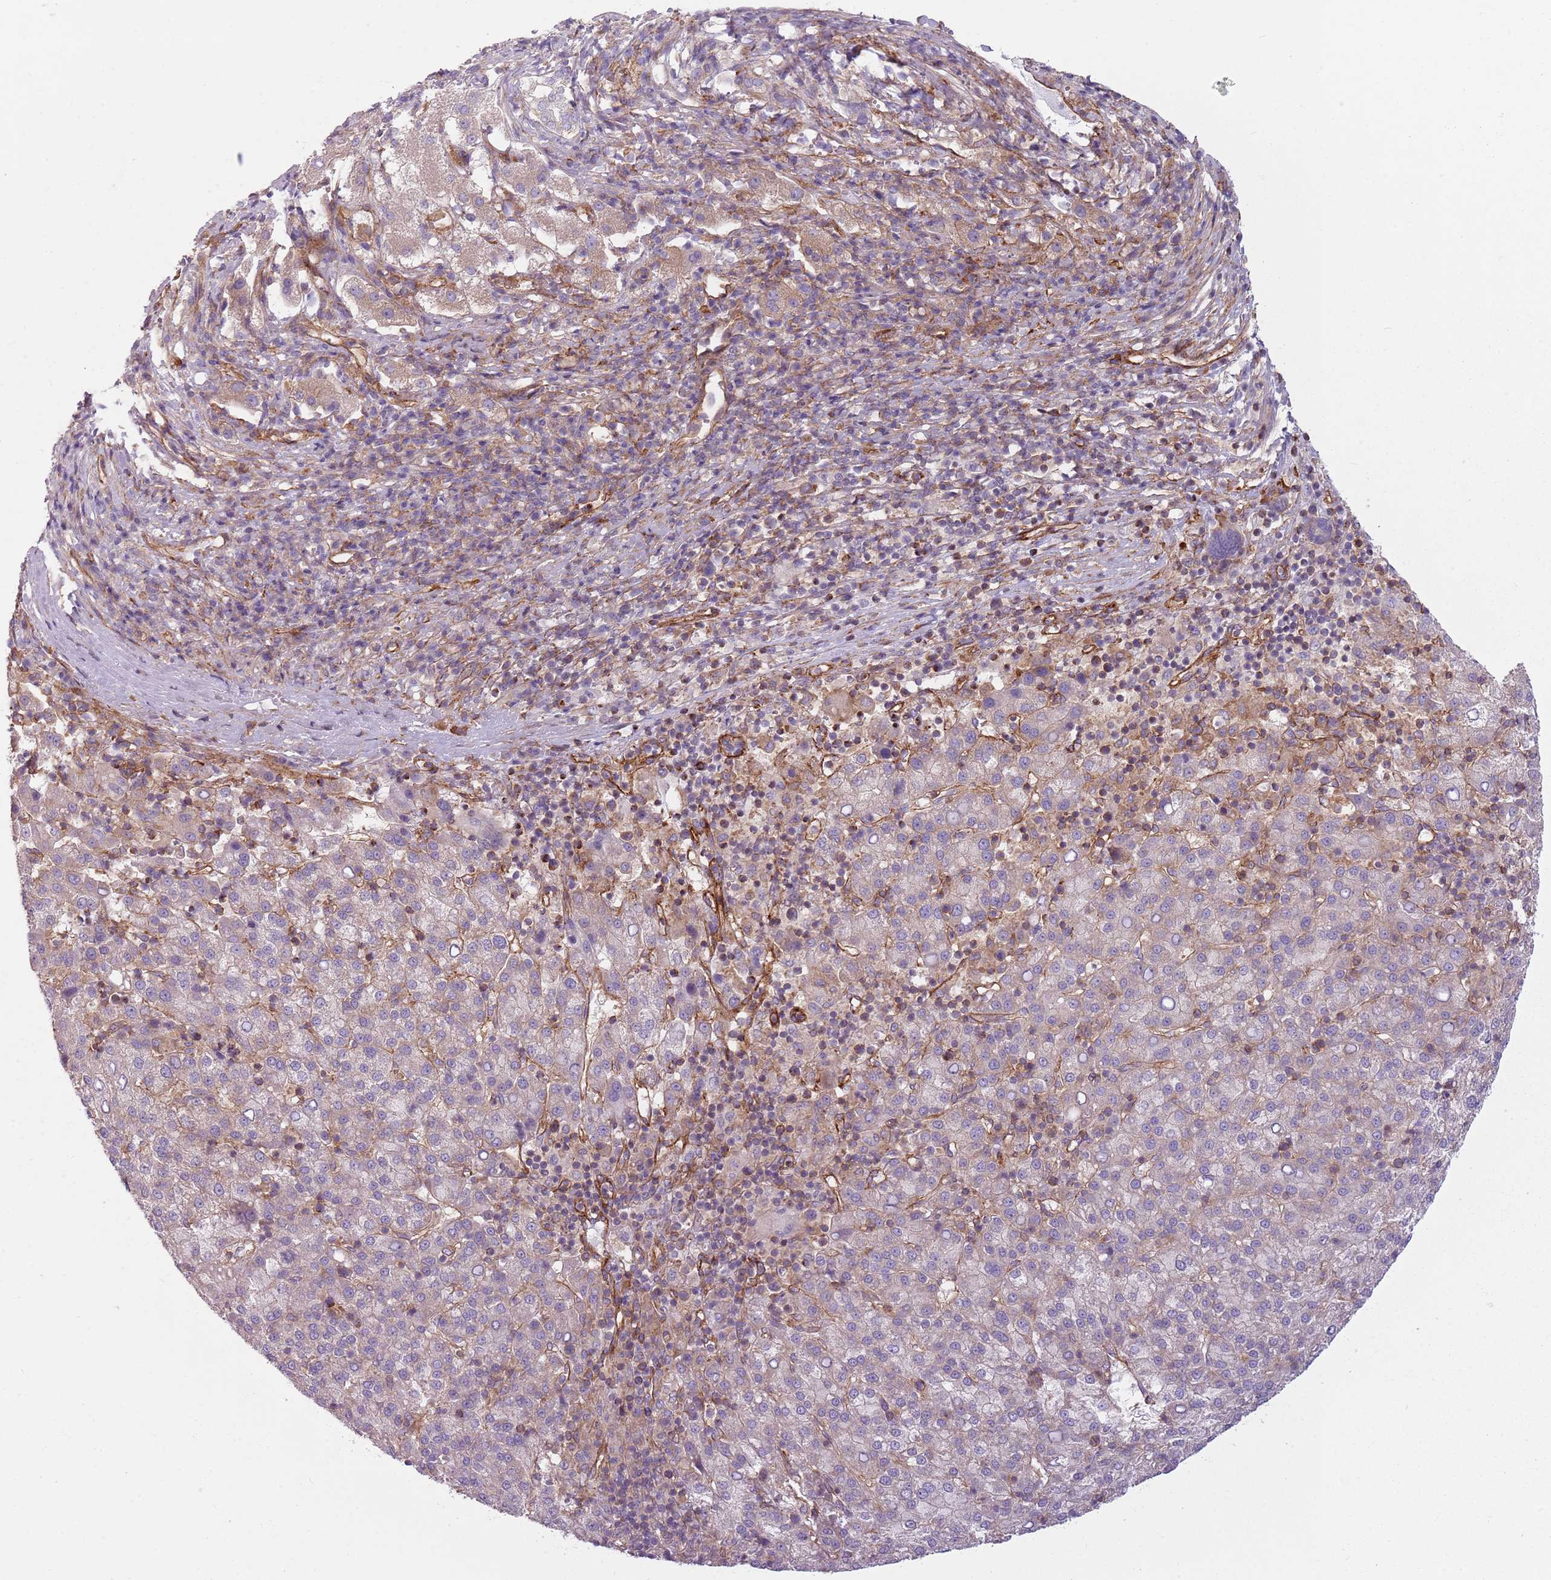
{"staining": {"intensity": "weak", "quantity": "25%-75%", "location": "cytoplasmic/membranous"}, "tissue": "liver cancer", "cell_type": "Tumor cells", "image_type": "cancer", "snomed": [{"axis": "morphology", "description": "Carcinoma, Hepatocellular, NOS"}, {"axis": "topography", "description": "Liver"}], "caption": "Liver cancer (hepatocellular carcinoma) stained with a protein marker displays weak staining in tumor cells.", "gene": "SNX1", "patient": {"sex": "female", "age": 58}}